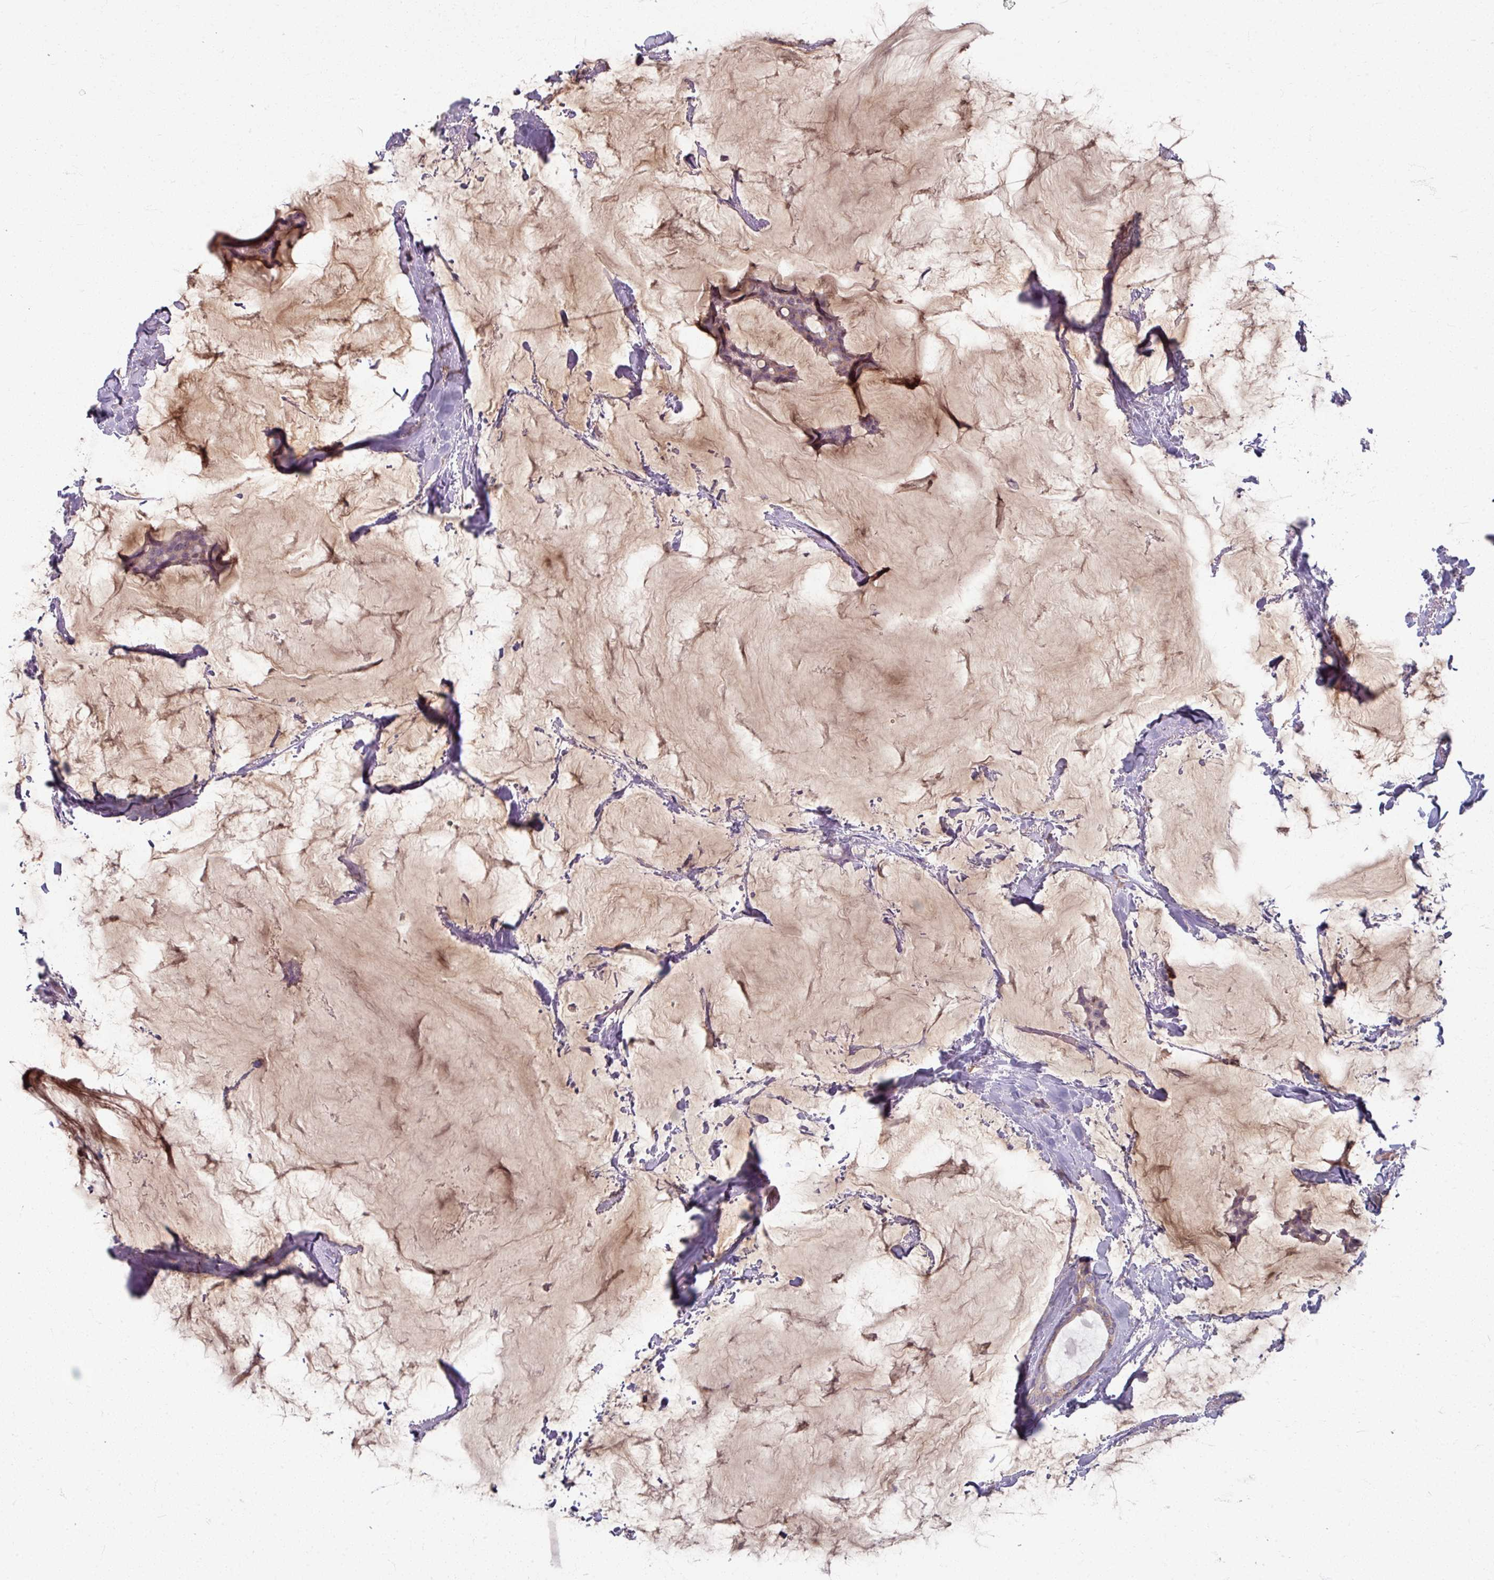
{"staining": {"intensity": "negative", "quantity": "none", "location": "none"}, "tissue": "breast cancer", "cell_type": "Tumor cells", "image_type": "cancer", "snomed": [{"axis": "morphology", "description": "Duct carcinoma"}, {"axis": "topography", "description": "Breast"}], "caption": "Tumor cells are negative for brown protein staining in invasive ductal carcinoma (breast).", "gene": "KMT5C", "patient": {"sex": "female", "age": 93}}